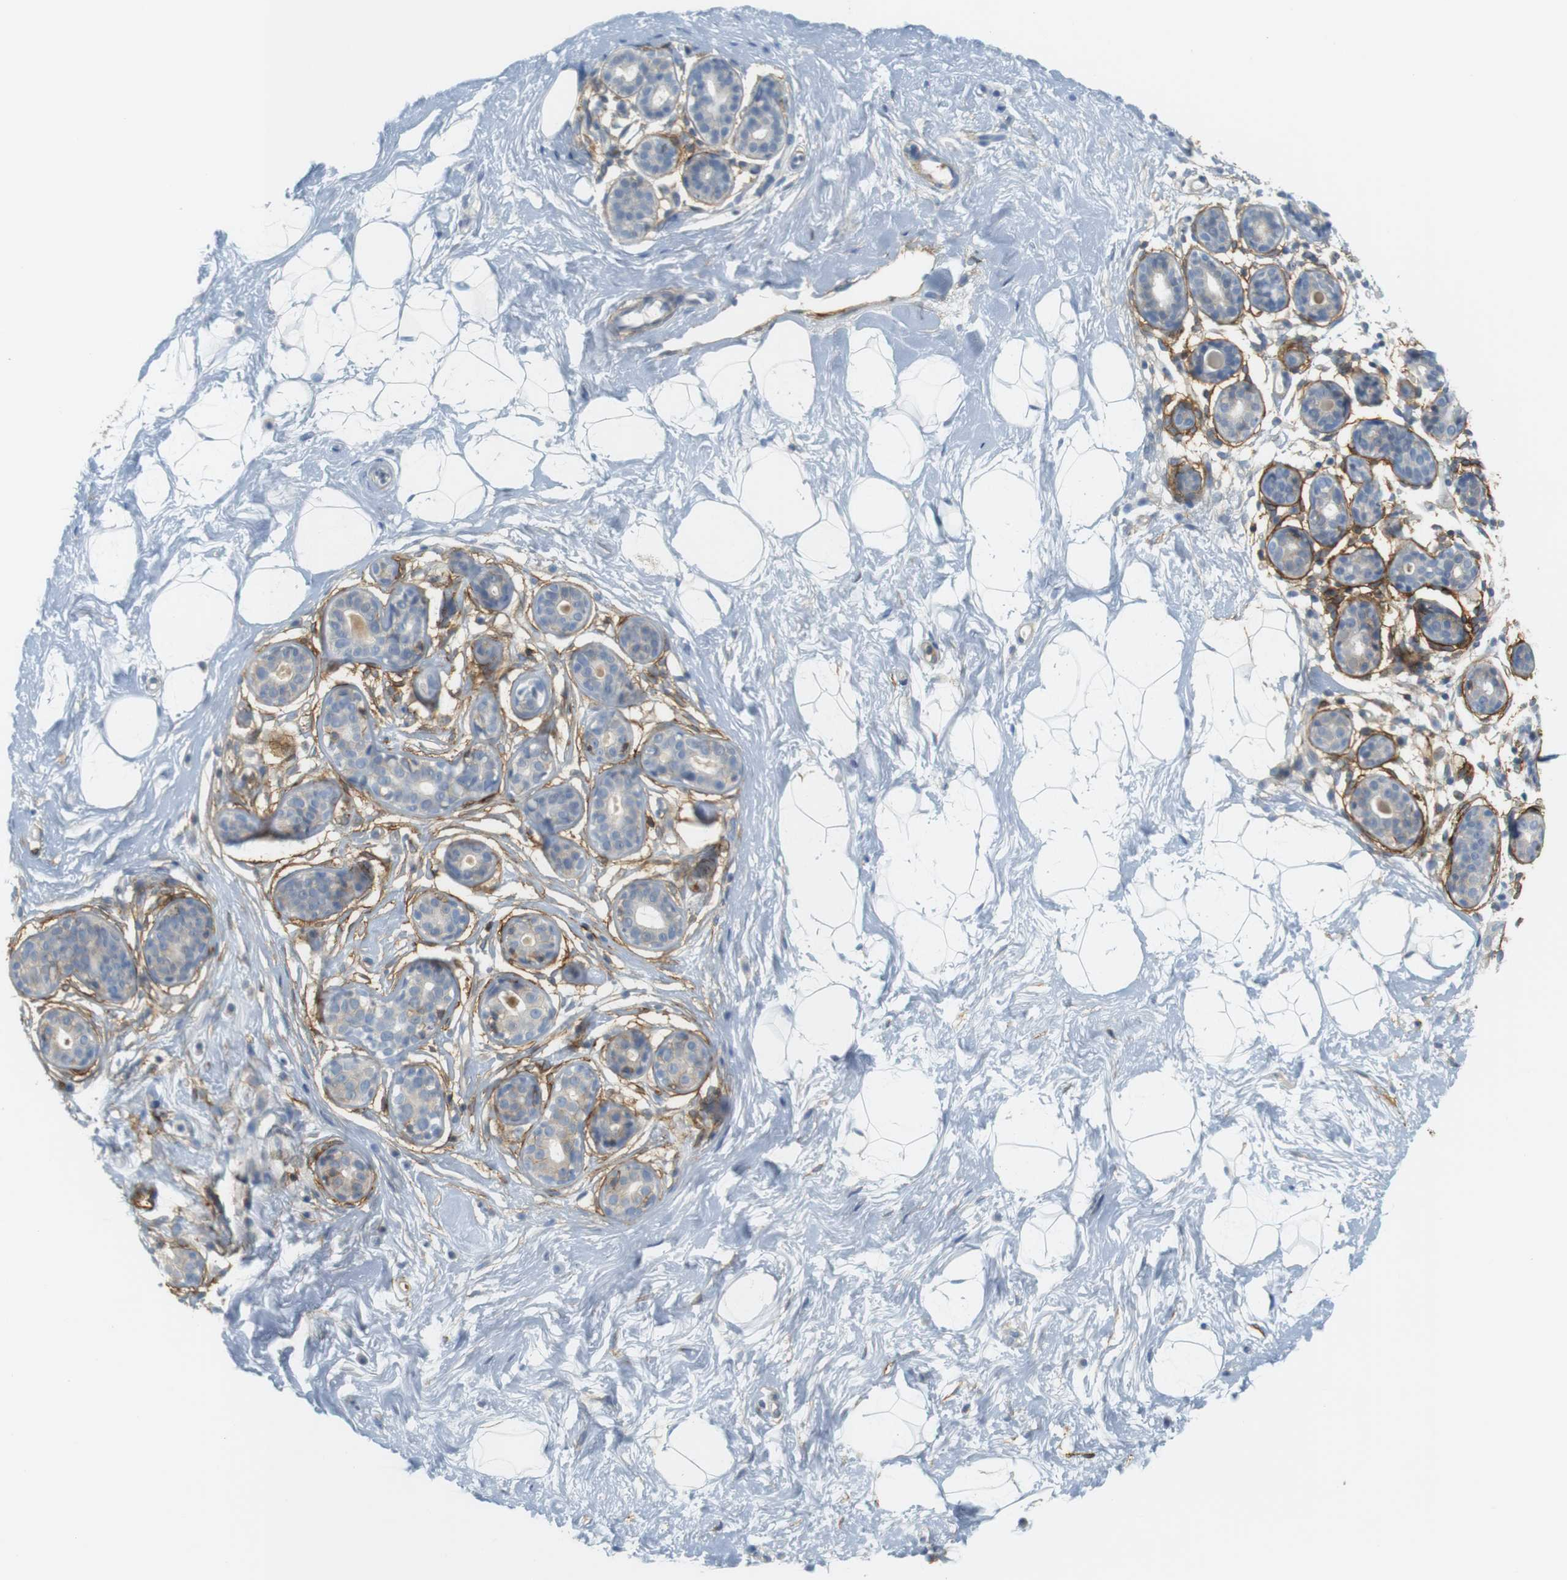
{"staining": {"intensity": "negative", "quantity": "none", "location": "none"}, "tissue": "breast", "cell_type": "Adipocytes", "image_type": "normal", "snomed": [{"axis": "morphology", "description": "Normal tissue, NOS"}, {"axis": "topography", "description": "Breast"}], "caption": "The histopathology image exhibits no staining of adipocytes in benign breast.", "gene": "F2R", "patient": {"sex": "female", "age": 23}}